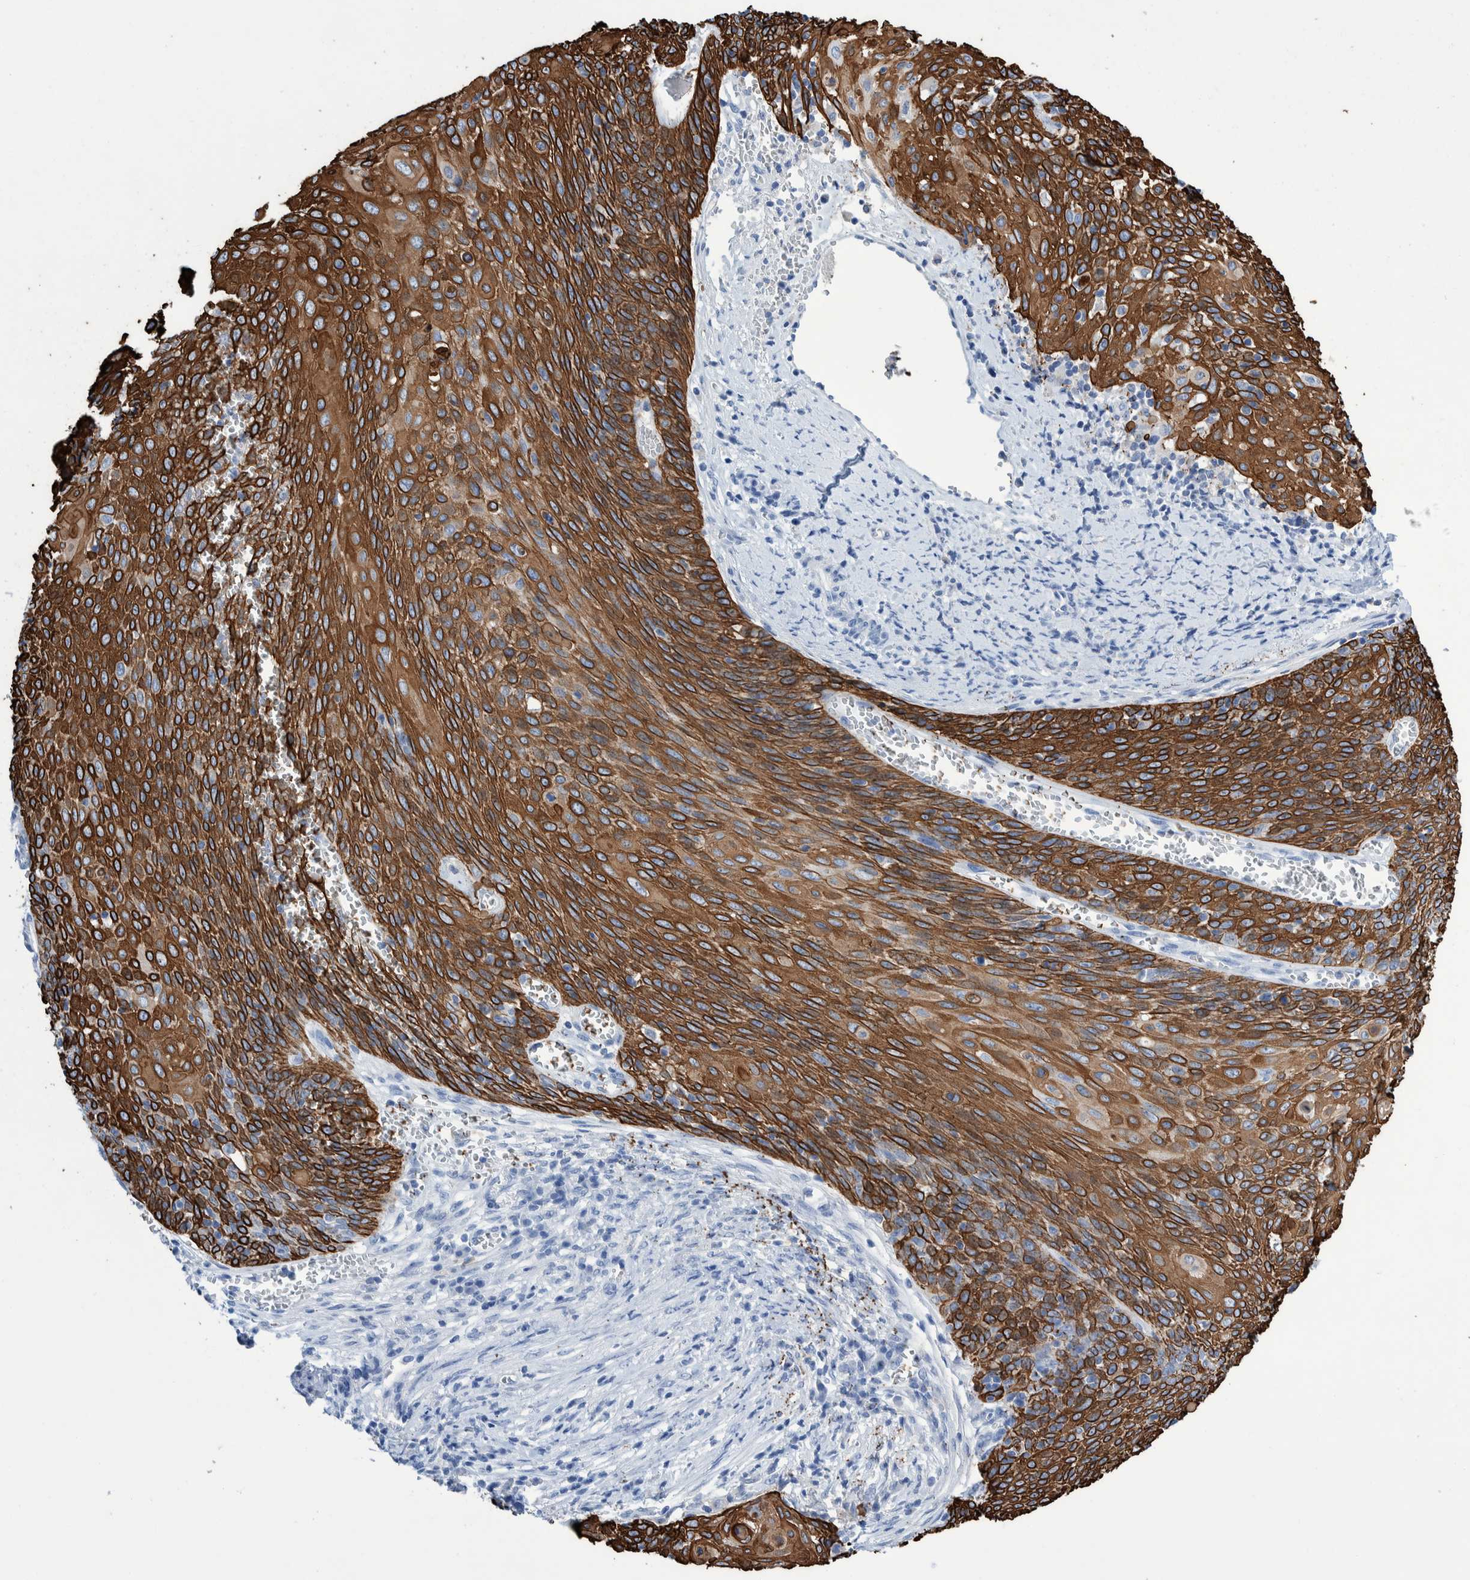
{"staining": {"intensity": "strong", "quantity": ">75%", "location": "cytoplasmic/membranous"}, "tissue": "cervical cancer", "cell_type": "Tumor cells", "image_type": "cancer", "snomed": [{"axis": "morphology", "description": "Squamous cell carcinoma, NOS"}, {"axis": "topography", "description": "Cervix"}], "caption": "The image shows staining of cervical cancer, revealing strong cytoplasmic/membranous protein staining (brown color) within tumor cells. The staining was performed using DAB (3,3'-diaminobenzidine) to visualize the protein expression in brown, while the nuclei were stained in blue with hematoxylin (Magnification: 20x).", "gene": "KRT14", "patient": {"sex": "female", "age": 39}}